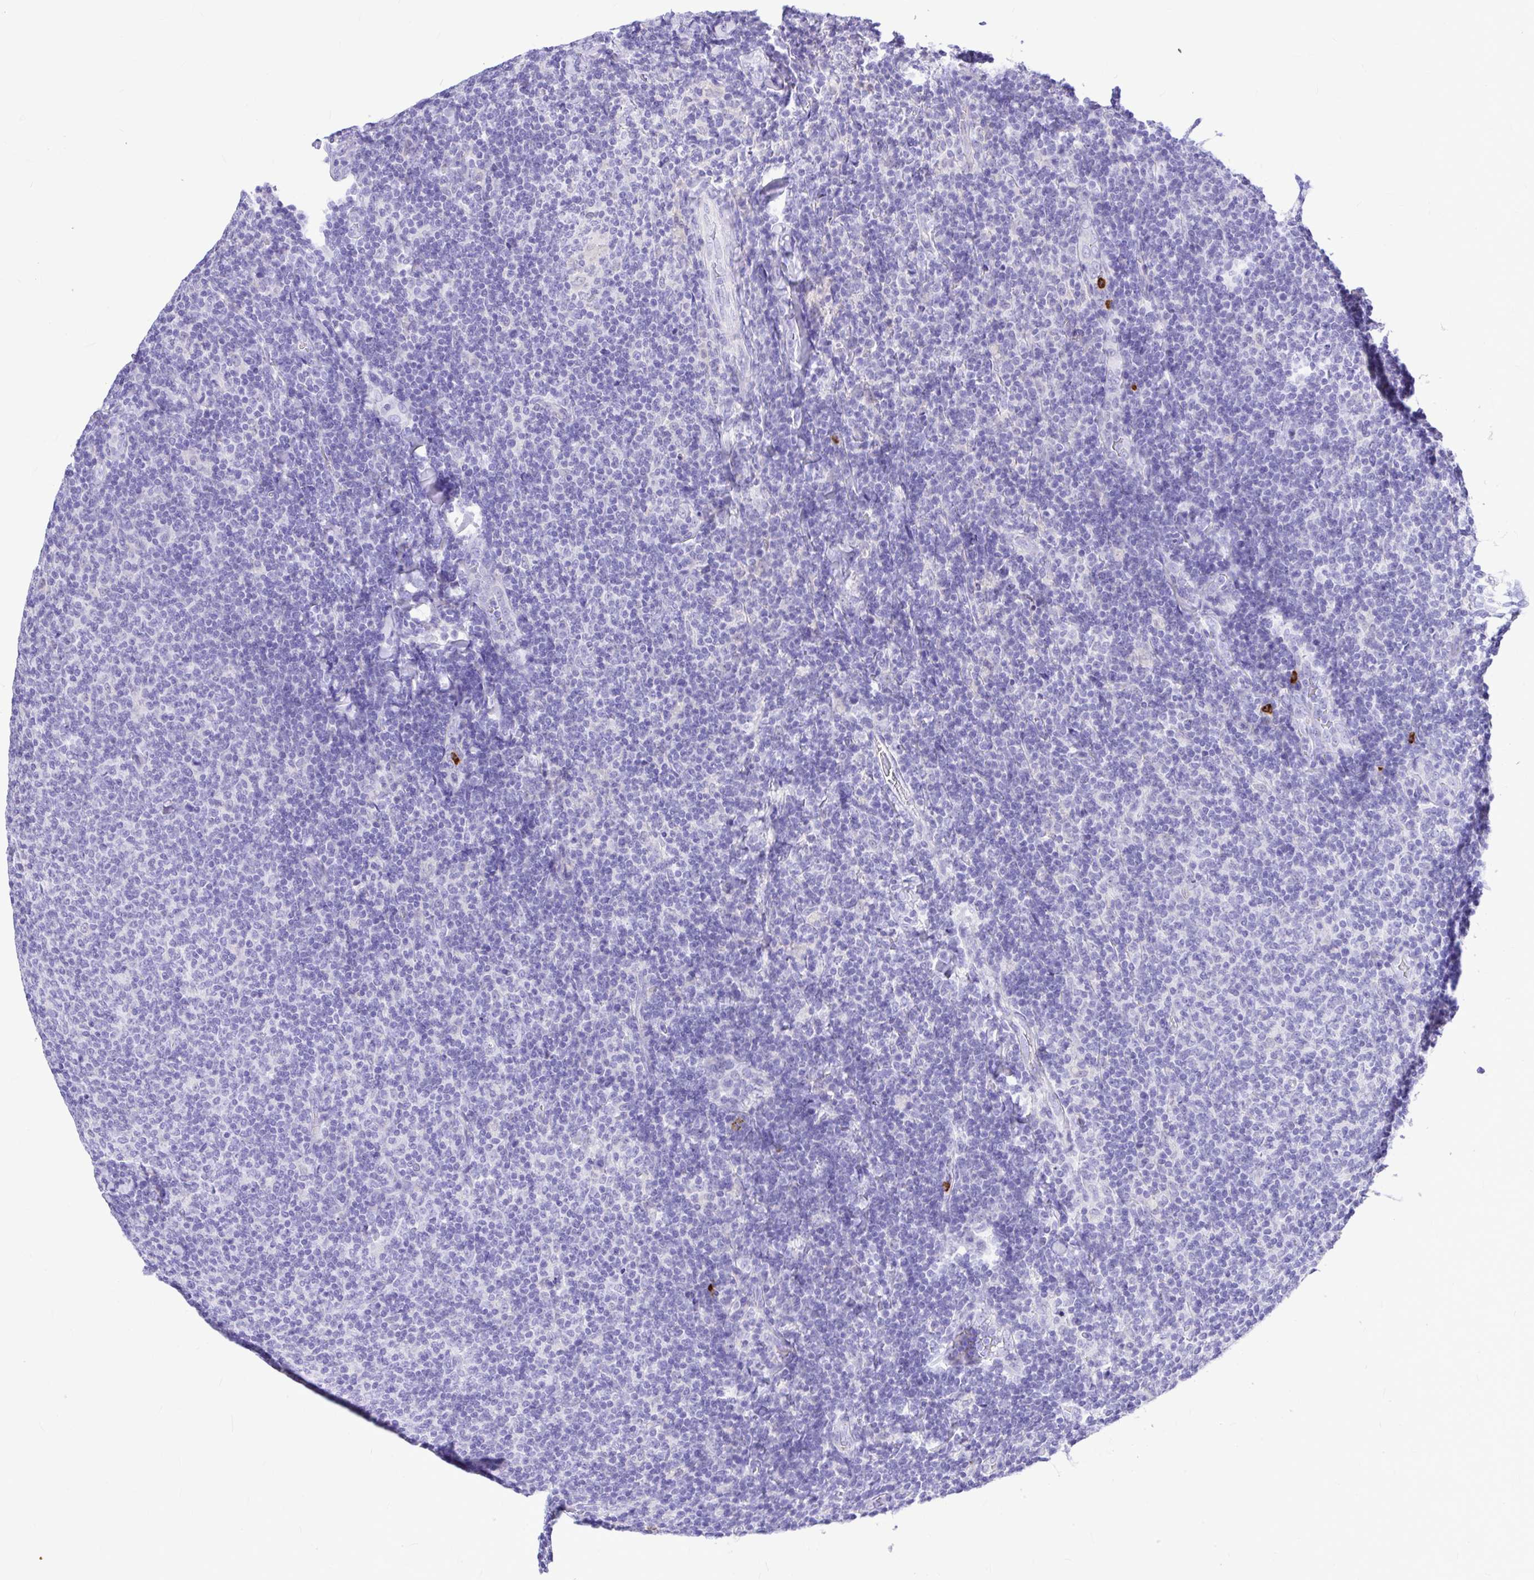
{"staining": {"intensity": "negative", "quantity": "none", "location": "none"}, "tissue": "lymphoma", "cell_type": "Tumor cells", "image_type": "cancer", "snomed": [{"axis": "morphology", "description": "Malignant lymphoma, non-Hodgkin's type, Low grade"}, {"axis": "topography", "description": "Lymph node"}], "caption": "IHC image of neoplastic tissue: human lymphoma stained with DAB (3,3'-diaminobenzidine) demonstrates no significant protein positivity in tumor cells.", "gene": "CLEC1B", "patient": {"sex": "male", "age": 52}}